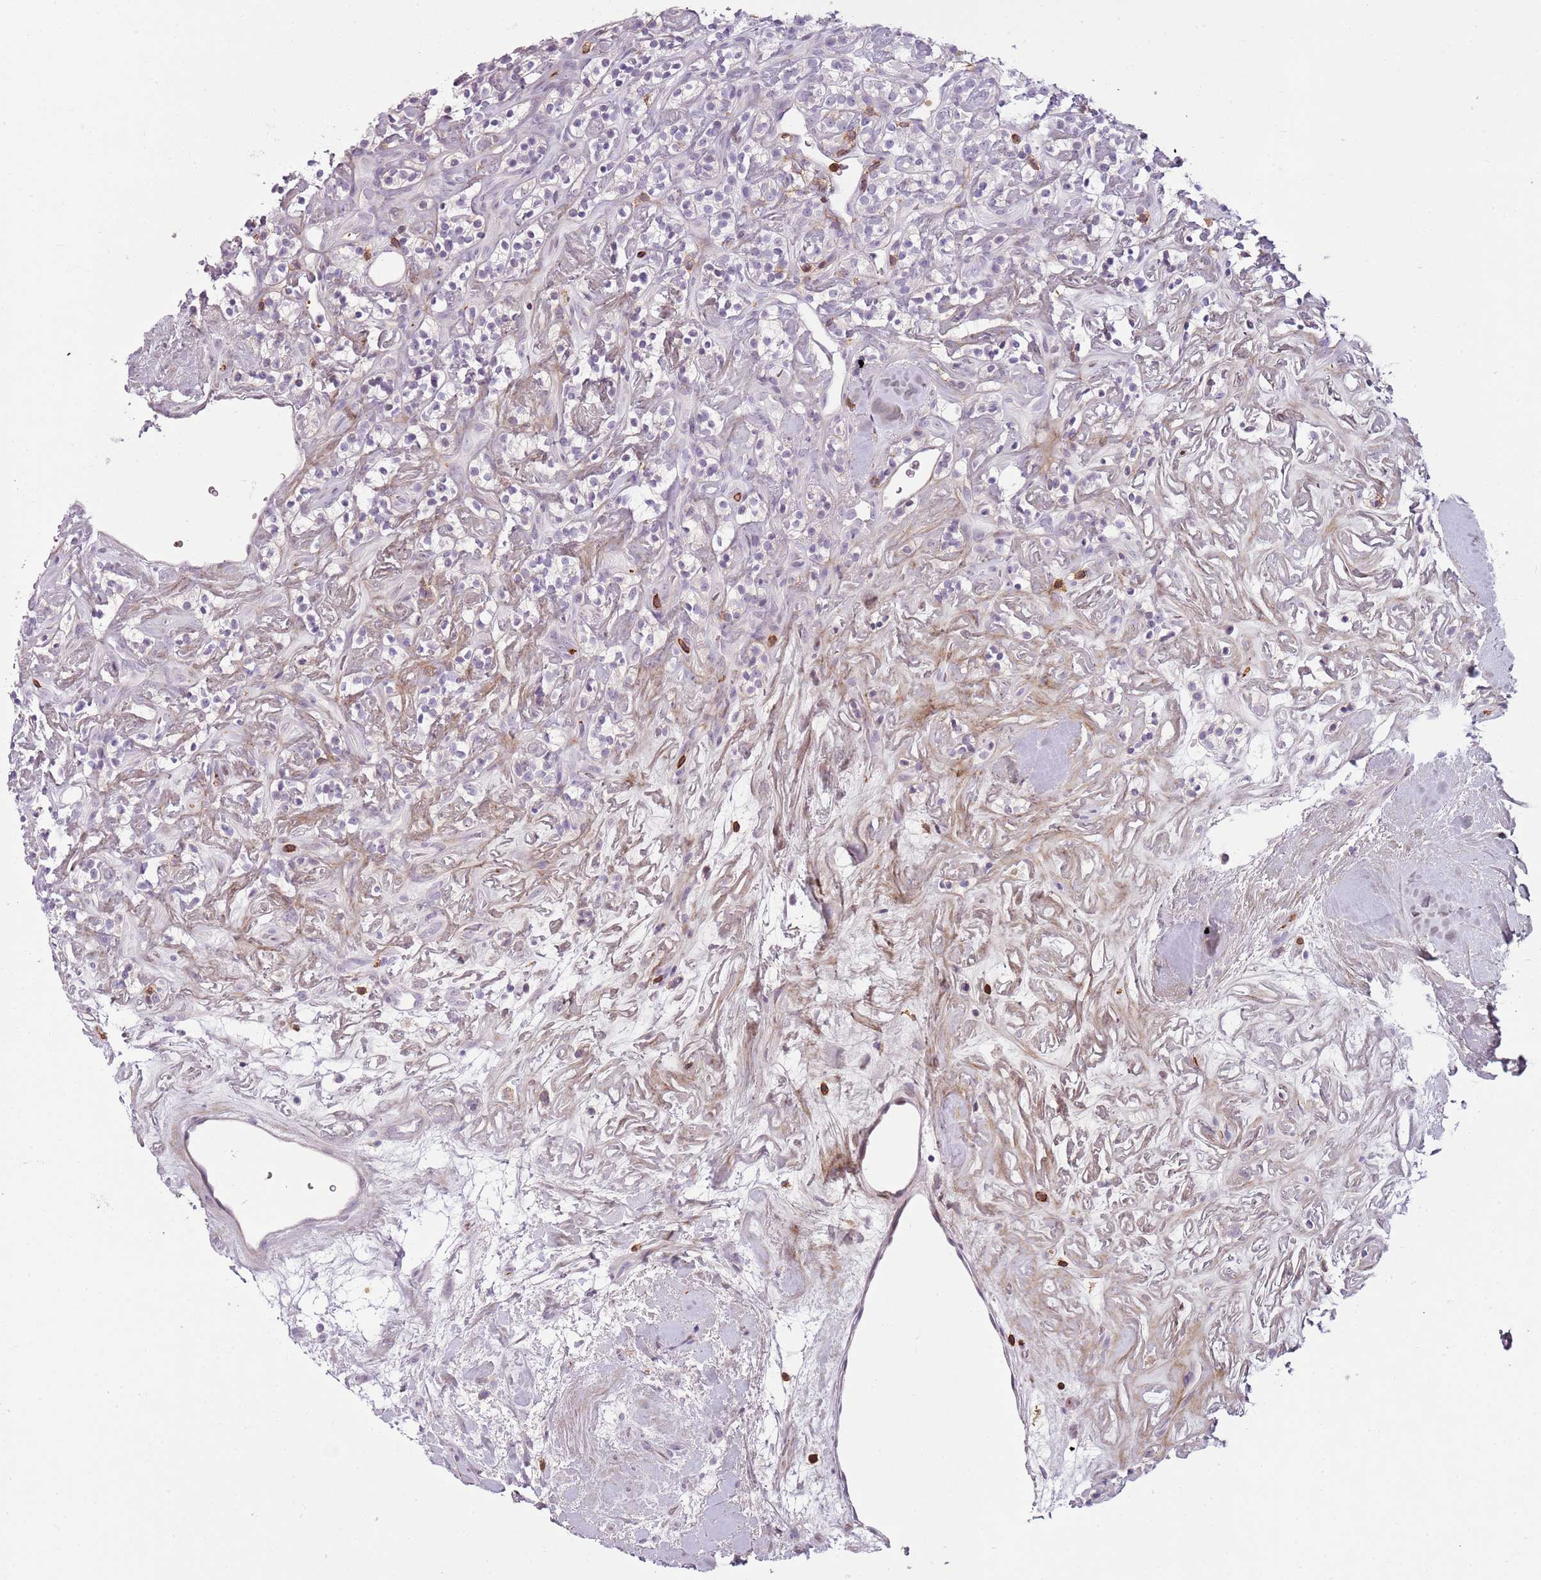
{"staining": {"intensity": "negative", "quantity": "none", "location": "none"}, "tissue": "renal cancer", "cell_type": "Tumor cells", "image_type": "cancer", "snomed": [{"axis": "morphology", "description": "Adenocarcinoma, NOS"}, {"axis": "topography", "description": "Kidney"}], "caption": "DAB immunohistochemical staining of renal adenocarcinoma exhibits no significant staining in tumor cells.", "gene": "ZNF583", "patient": {"sex": "male", "age": 77}}